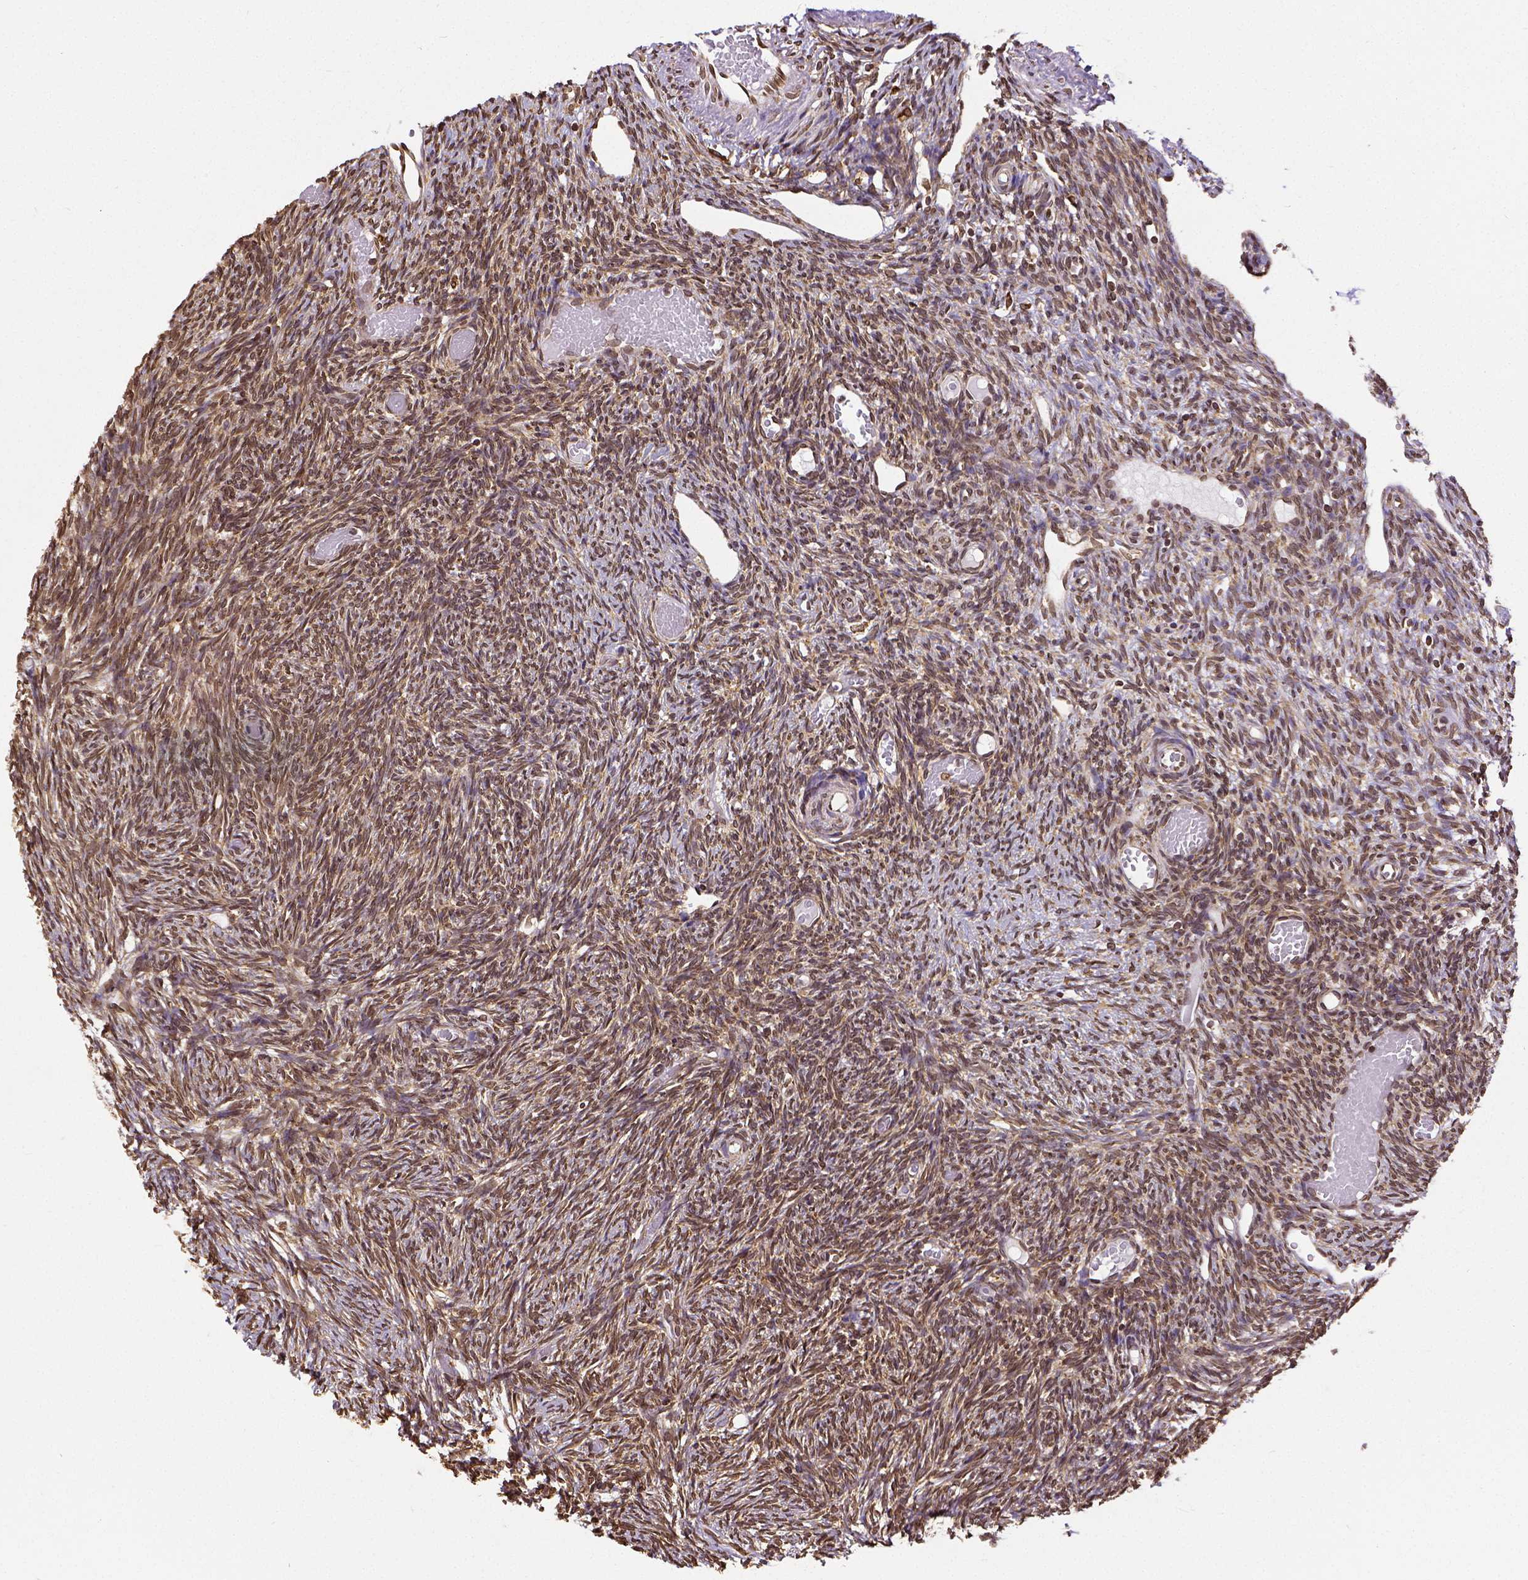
{"staining": {"intensity": "moderate", "quantity": ">75%", "location": "cytoplasmic/membranous"}, "tissue": "ovary", "cell_type": "Follicle cells", "image_type": "normal", "snomed": [{"axis": "morphology", "description": "Normal tissue, NOS"}, {"axis": "topography", "description": "Ovary"}], "caption": "Brown immunohistochemical staining in unremarkable ovary displays moderate cytoplasmic/membranous positivity in about >75% of follicle cells. (DAB IHC, brown staining for protein, blue staining for nuclei).", "gene": "MTDH", "patient": {"sex": "female", "age": 39}}